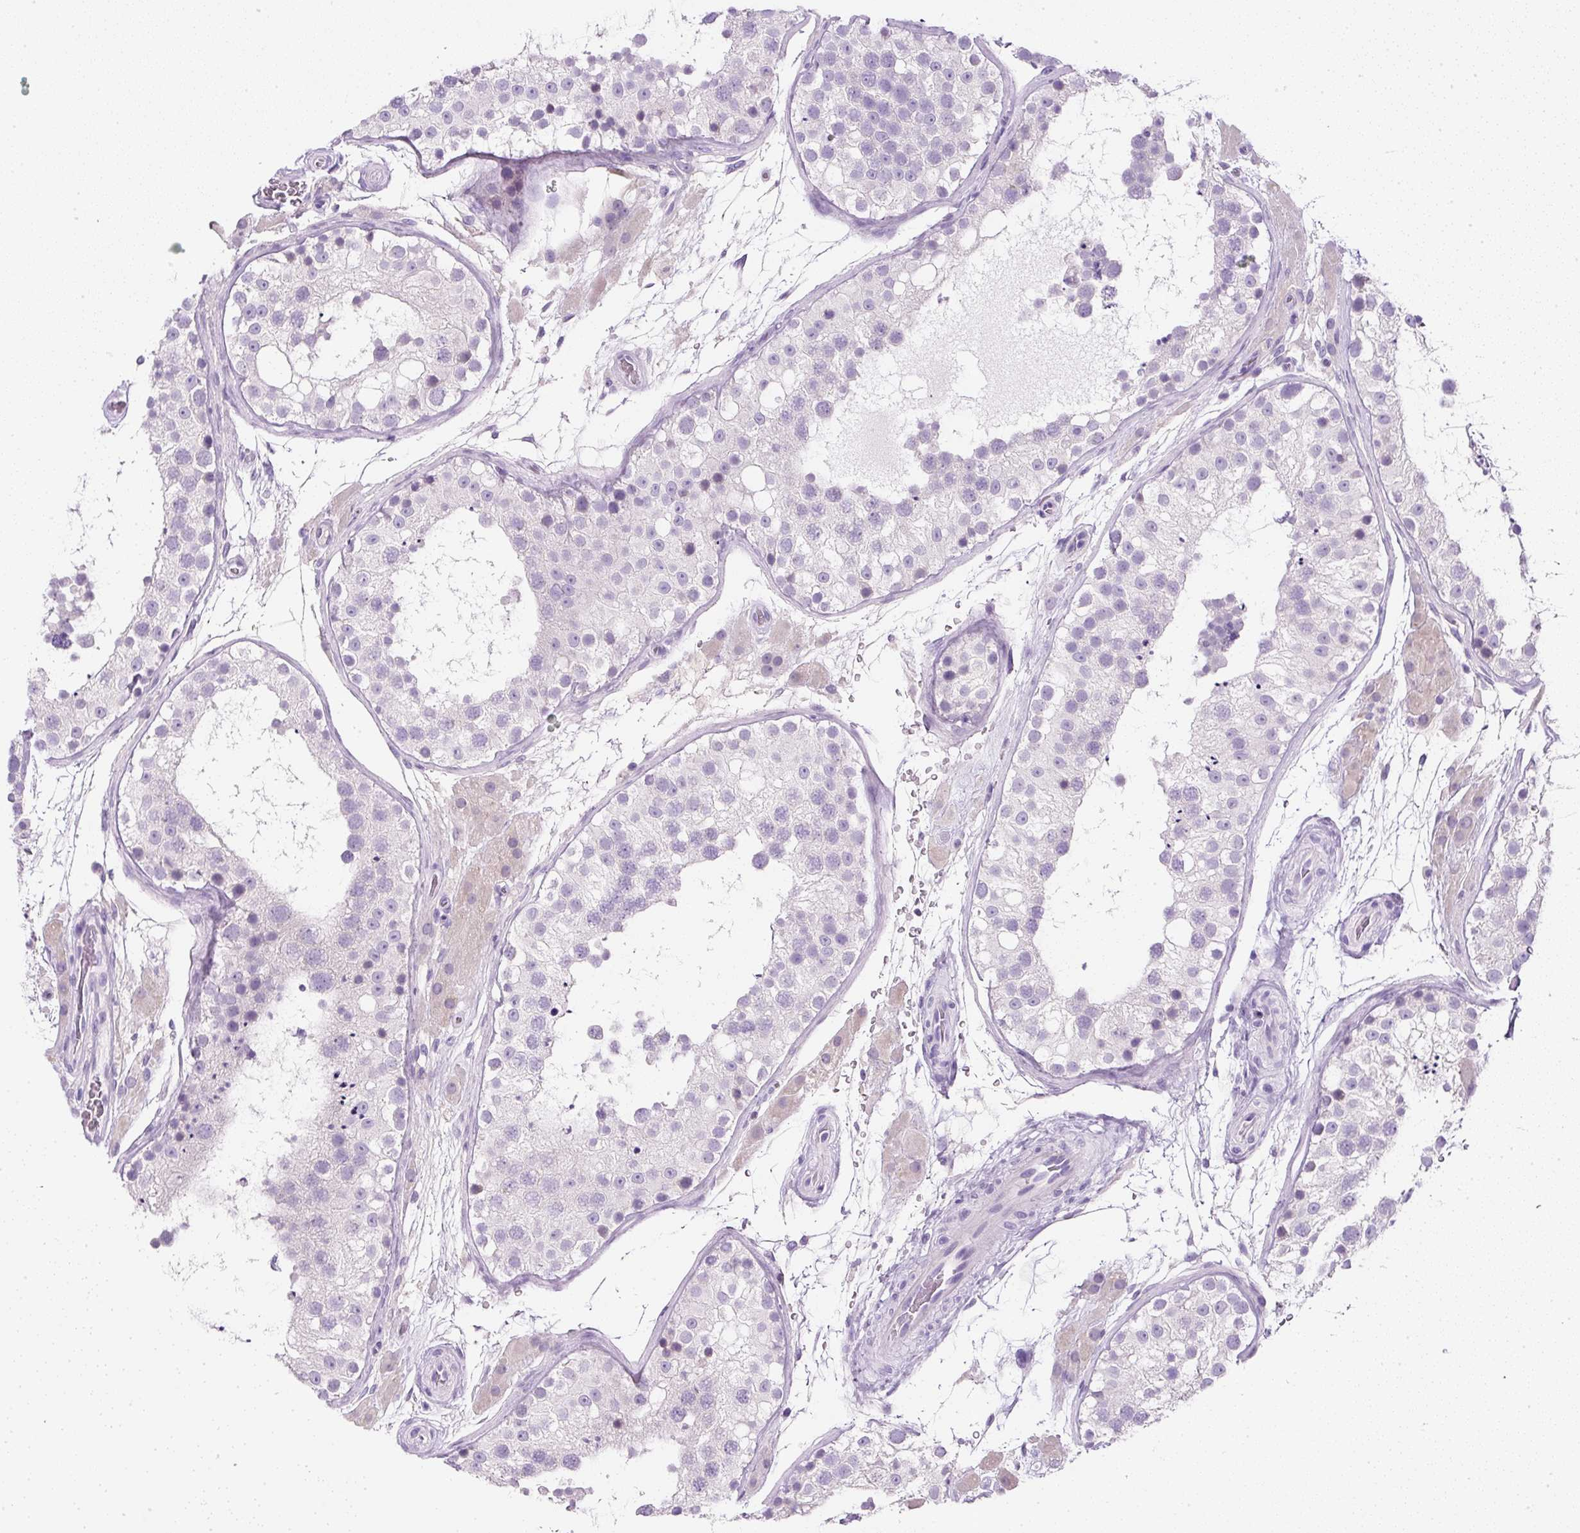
{"staining": {"intensity": "negative", "quantity": "none", "location": "none"}, "tissue": "testis", "cell_type": "Cells in seminiferous ducts", "image_type": "normal", "snomed": [{"axis": "morphology", "description": "Normal tissue, NOS"}, {"axis": "topography", "description": "Testis"}], "caption": "The IHC photomicrograph has no significant positivity in cells in seminiferous ducts of testis. Nuclei are stained in blue.", "gene": "COL9A2", "patient": {"sex": "male", "age": 26}}